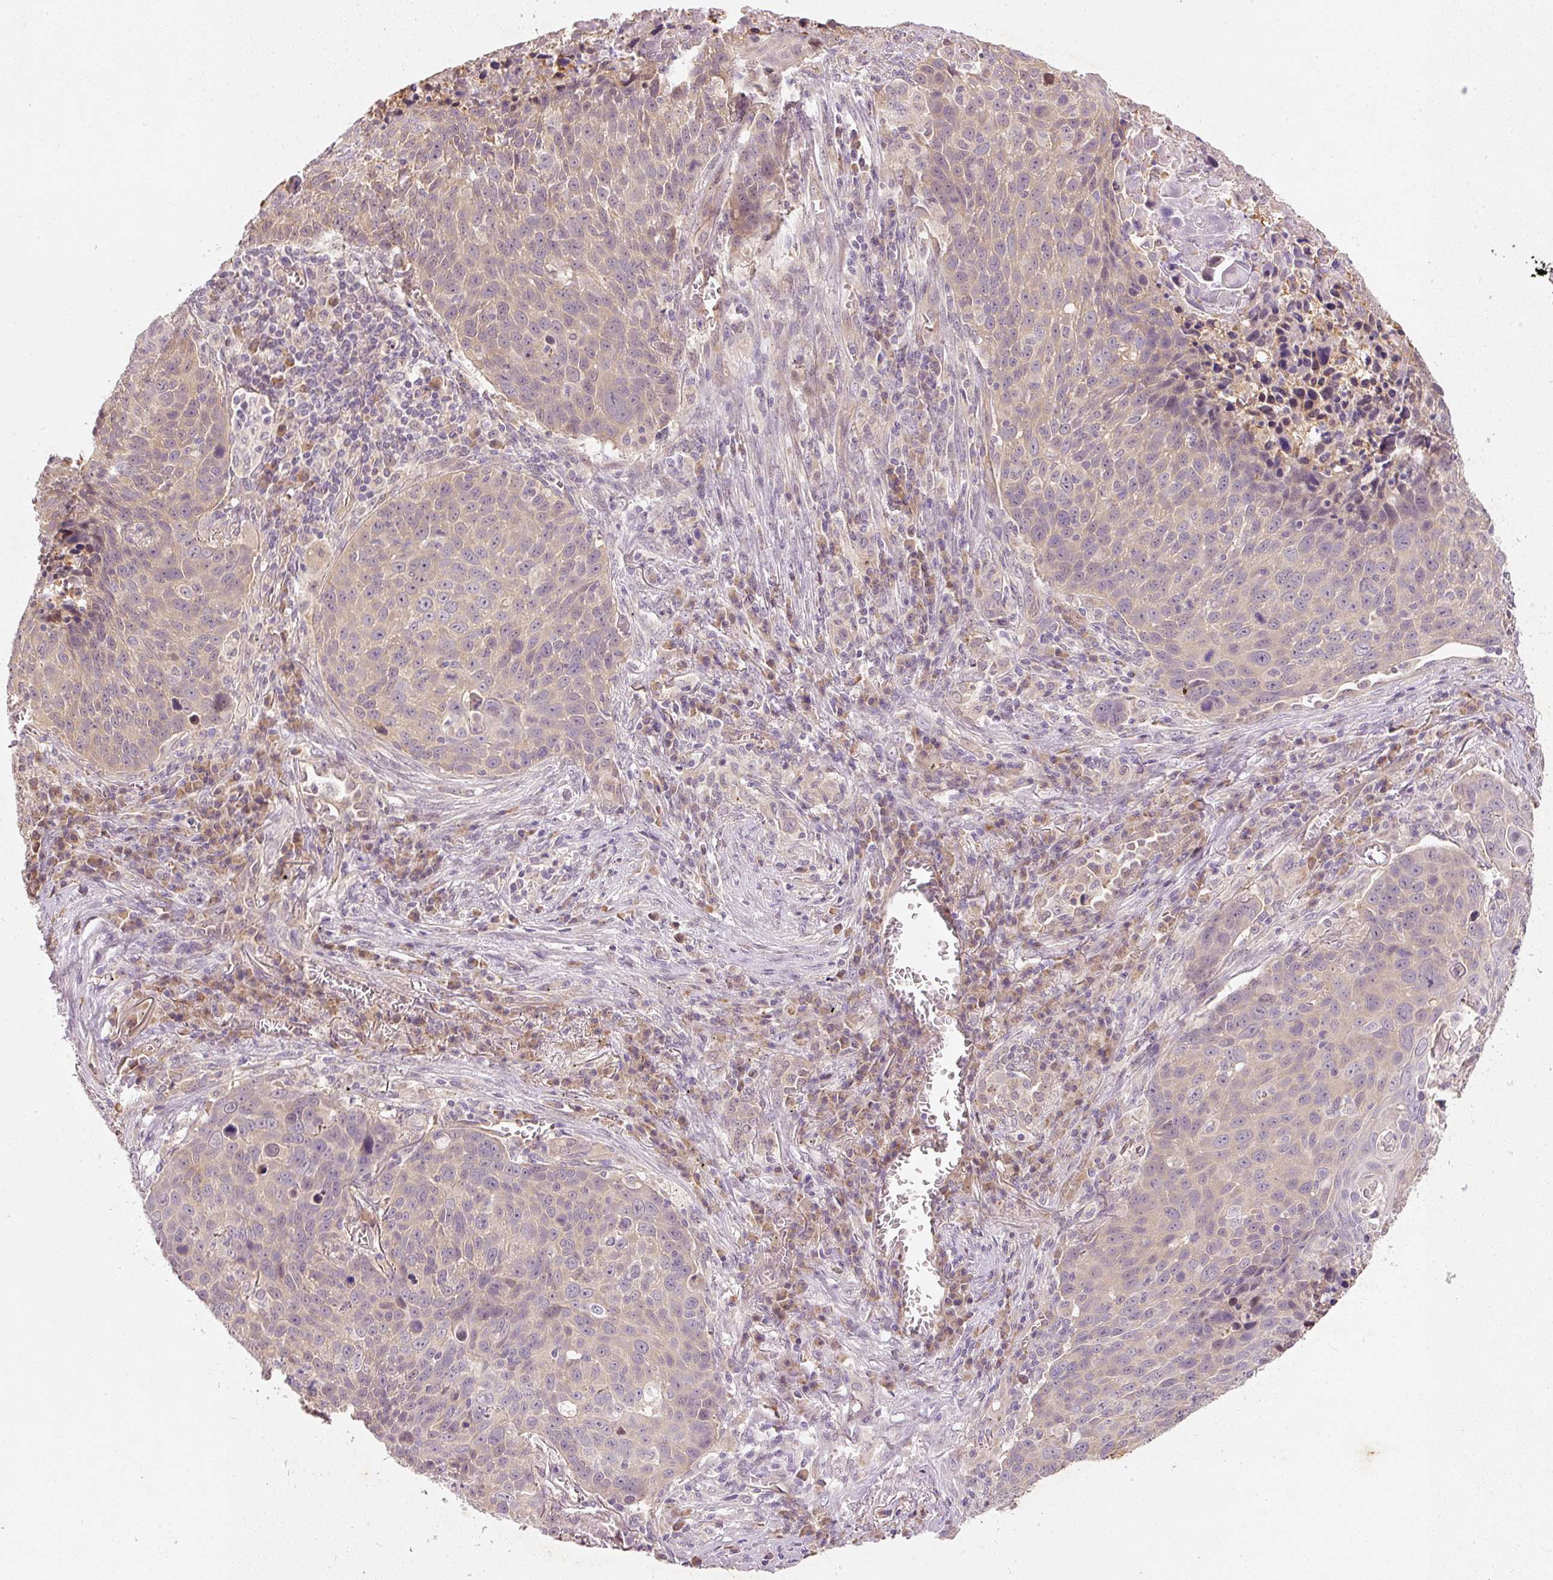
{"staining": {"intensity": "weak", "quantity": ">75%", "location": "cytoplasmic/membranous"}, "tissue": "lung cancer", "cell_type": "Tumor cells", "image_type": "cancer", "snomed": [{"axis": "morphology", "description": "Squamous cell carcinoma, NOS"}, {"axis": "topography", "description": "Lung"}], "caption": "Immunohistochemistry (IHC) micrograph of neoplastic tissue: lung cancer (squamous cell carcinoma) stained using IHC reveals low levels of weak protein expression localized specifically in the cytoplasmic/membranous of tumor cells, appearing as a cytoplasmic/membranous brown color.", "gene": "RGL2", "patient": {"sex": "male", "age": 78}}